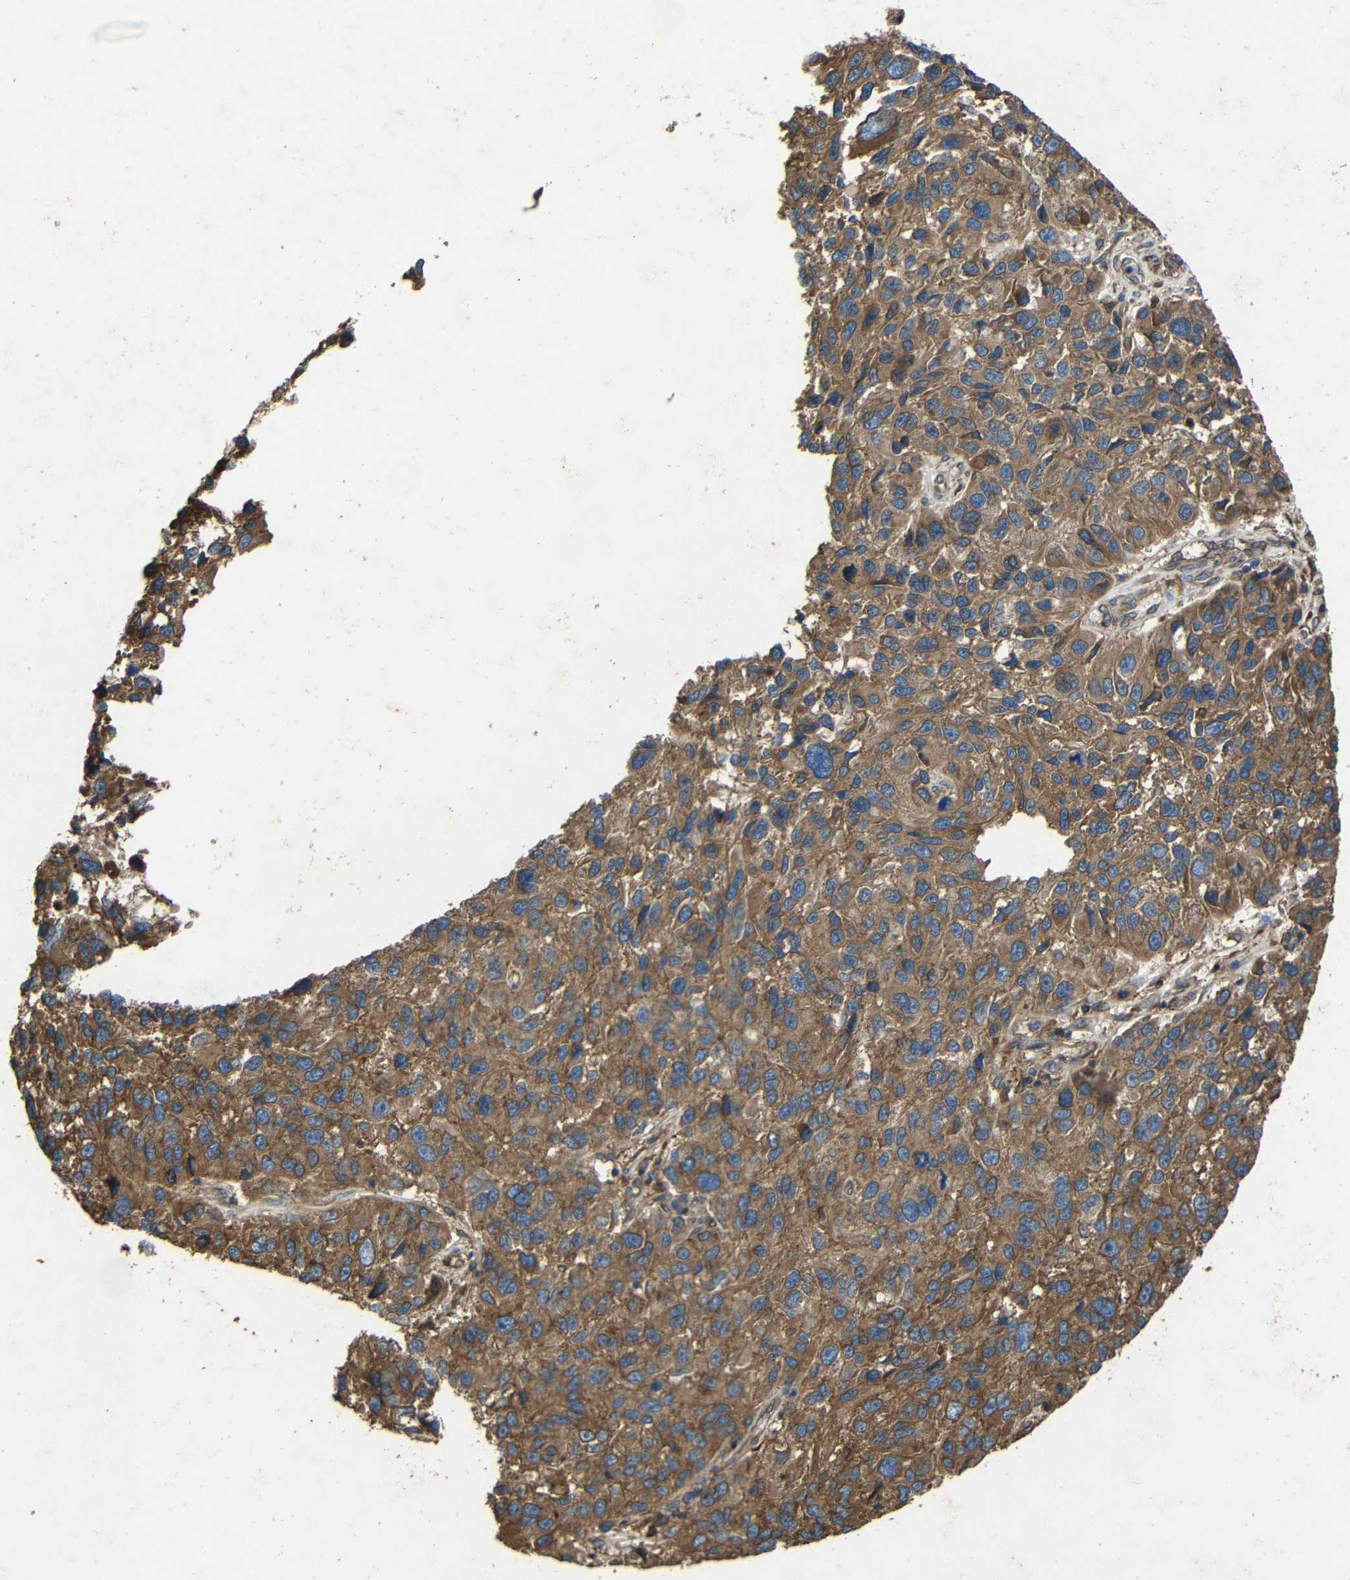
{"staining": {"intensity": "moderate", "quantity": ">75%", "location": "cytoplasmic/membranous"}, "tissue": "melanoma", "cell_type": "Tumor cells", "image_type": "cancer", "snomed": [{"axis": "morphology", "description": "Malignant melanoma, NOS"}, {"axis": "topography", "description": "Skin"}], "caption": "This is a micrograph of IHC staining of malignant melanoma, which shows moderate staining in the cytoplasmic/membranous of tumor cells.", "gene": "TREM2", "patient": {"sex": "male", "age": 53}}